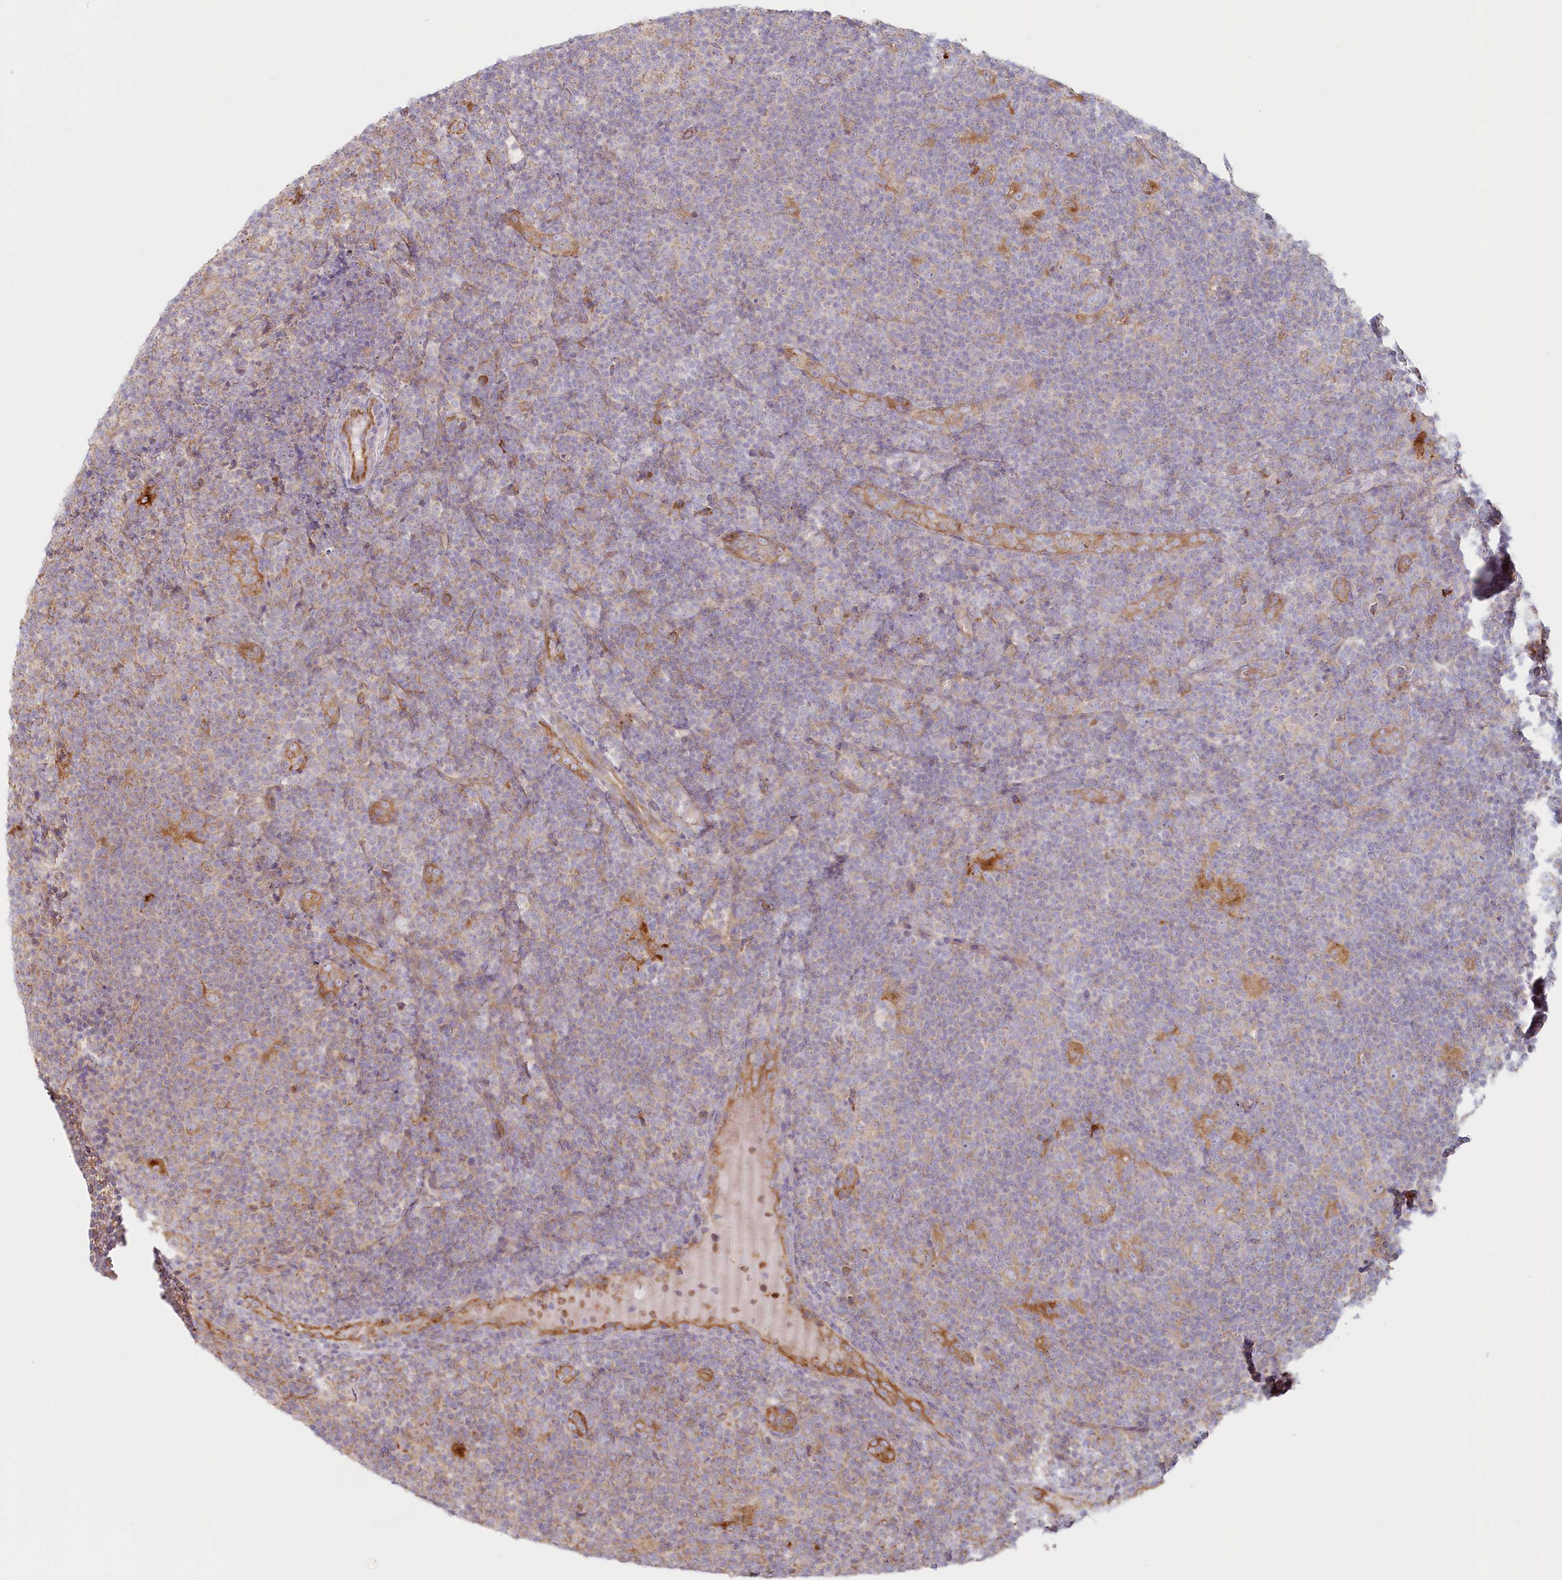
{"staining": {"intensity": "weak", "quantity": ">75%", "location": "cytoplasmic/membranous"}, "tissue": "lymphoma", "cell_type": "Tumor cells", "image_type": "cancer", "snomed": [{"axis": "morphology", "description": "Hodgkin's disease, NOS"}, {"axis": "topography", "description": "Lymph node"}], "caption": "Immunohistochemistry image of lymphoma stained for a protein (brown), which demonstrates low levels of weak cytoplasmic/membranous staining in approximately >75% of tumor cells.", "gene": "HARS2", "patient": {"sex": "female", "age": 57}}